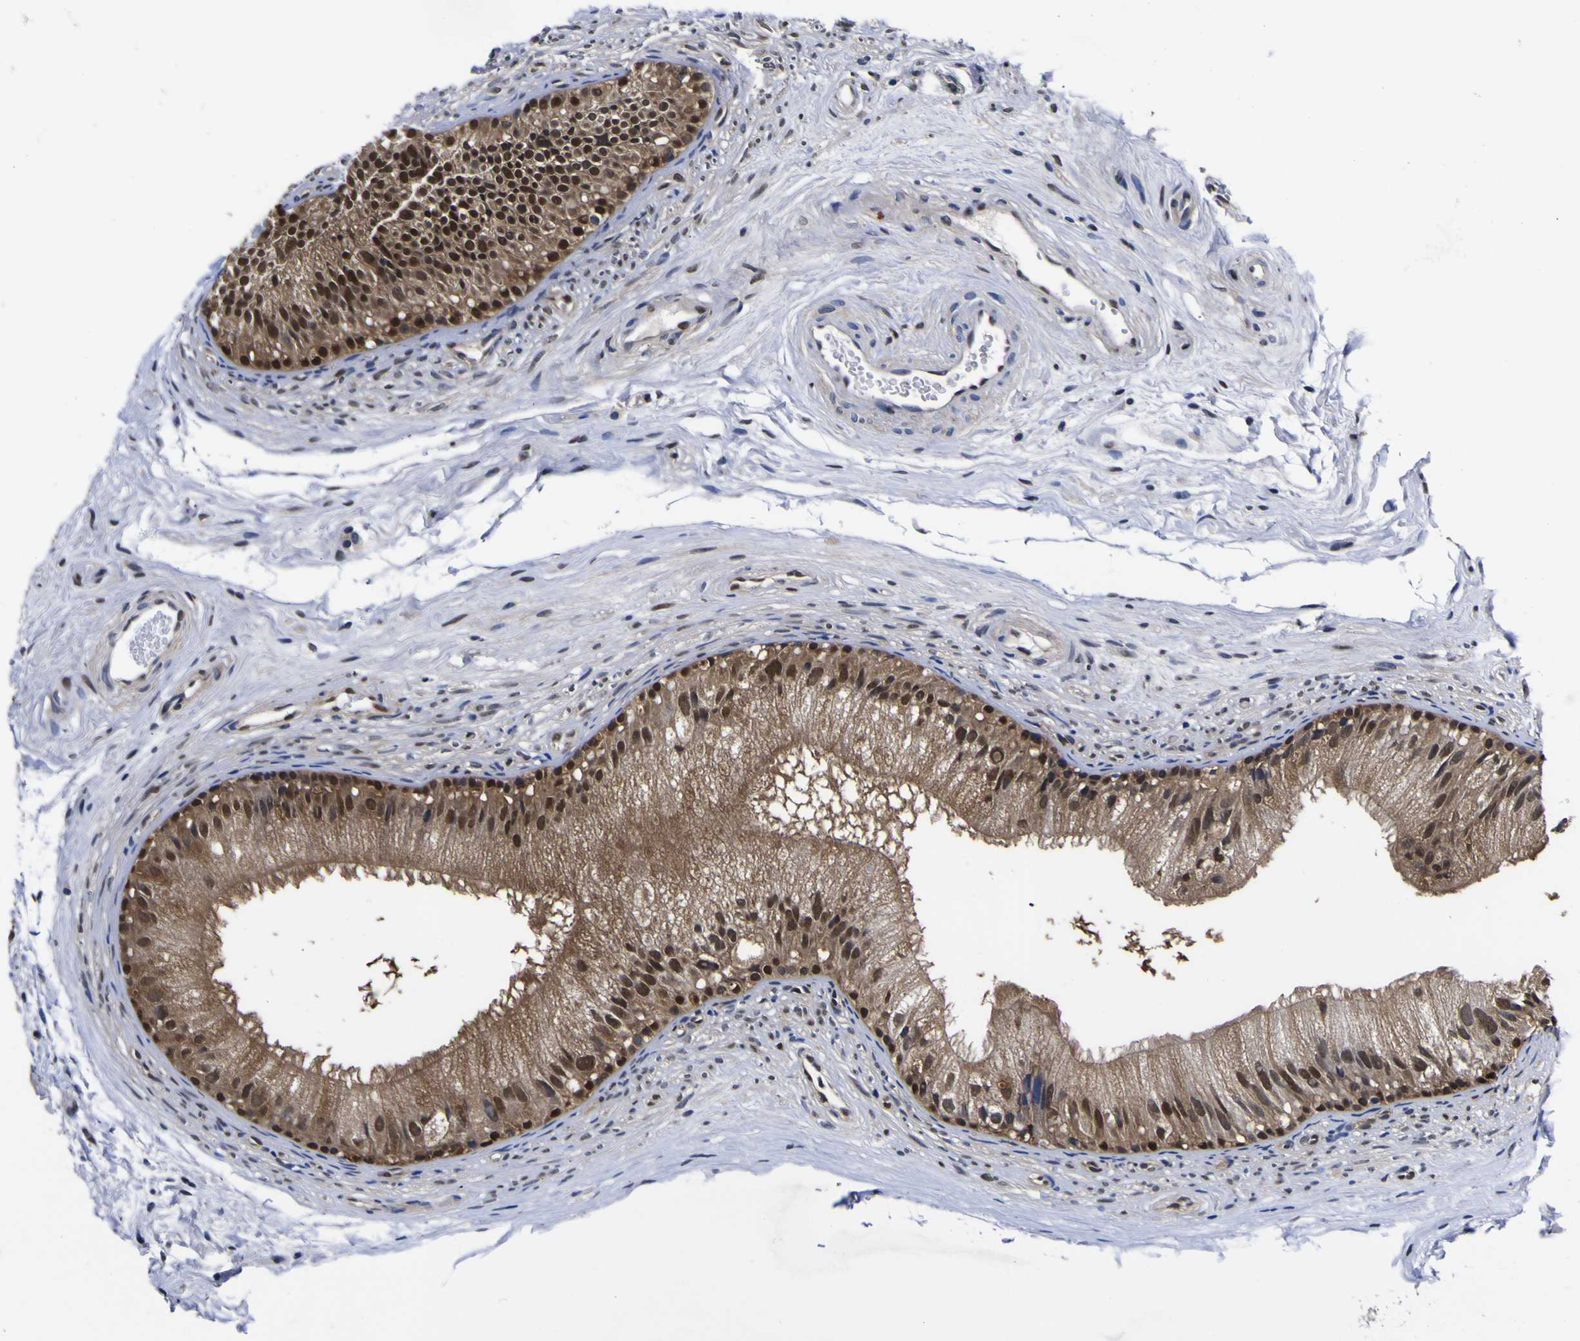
{"staining": {"intensity": "strong", "quantity": "25%-75%", "location": "cytoplasmic/membranous,nuclear"}, "tissue": "epididymis", "cell_type": "Glandular cells", "image_type": "normal", "snomed": [{"axis": "morphology", "description": "Normal tissue, NOS"}, {"axis": "topography", "description": "Epididymis"}], "caption": "Epididymis stained with a brown dye exhibits strong cytoplasmic/membranous,nuclear positive positivity in about 25%-75% of glandular cells.", "gene": "FAM110B", "patient": {"sex": "male", "age": 56}}